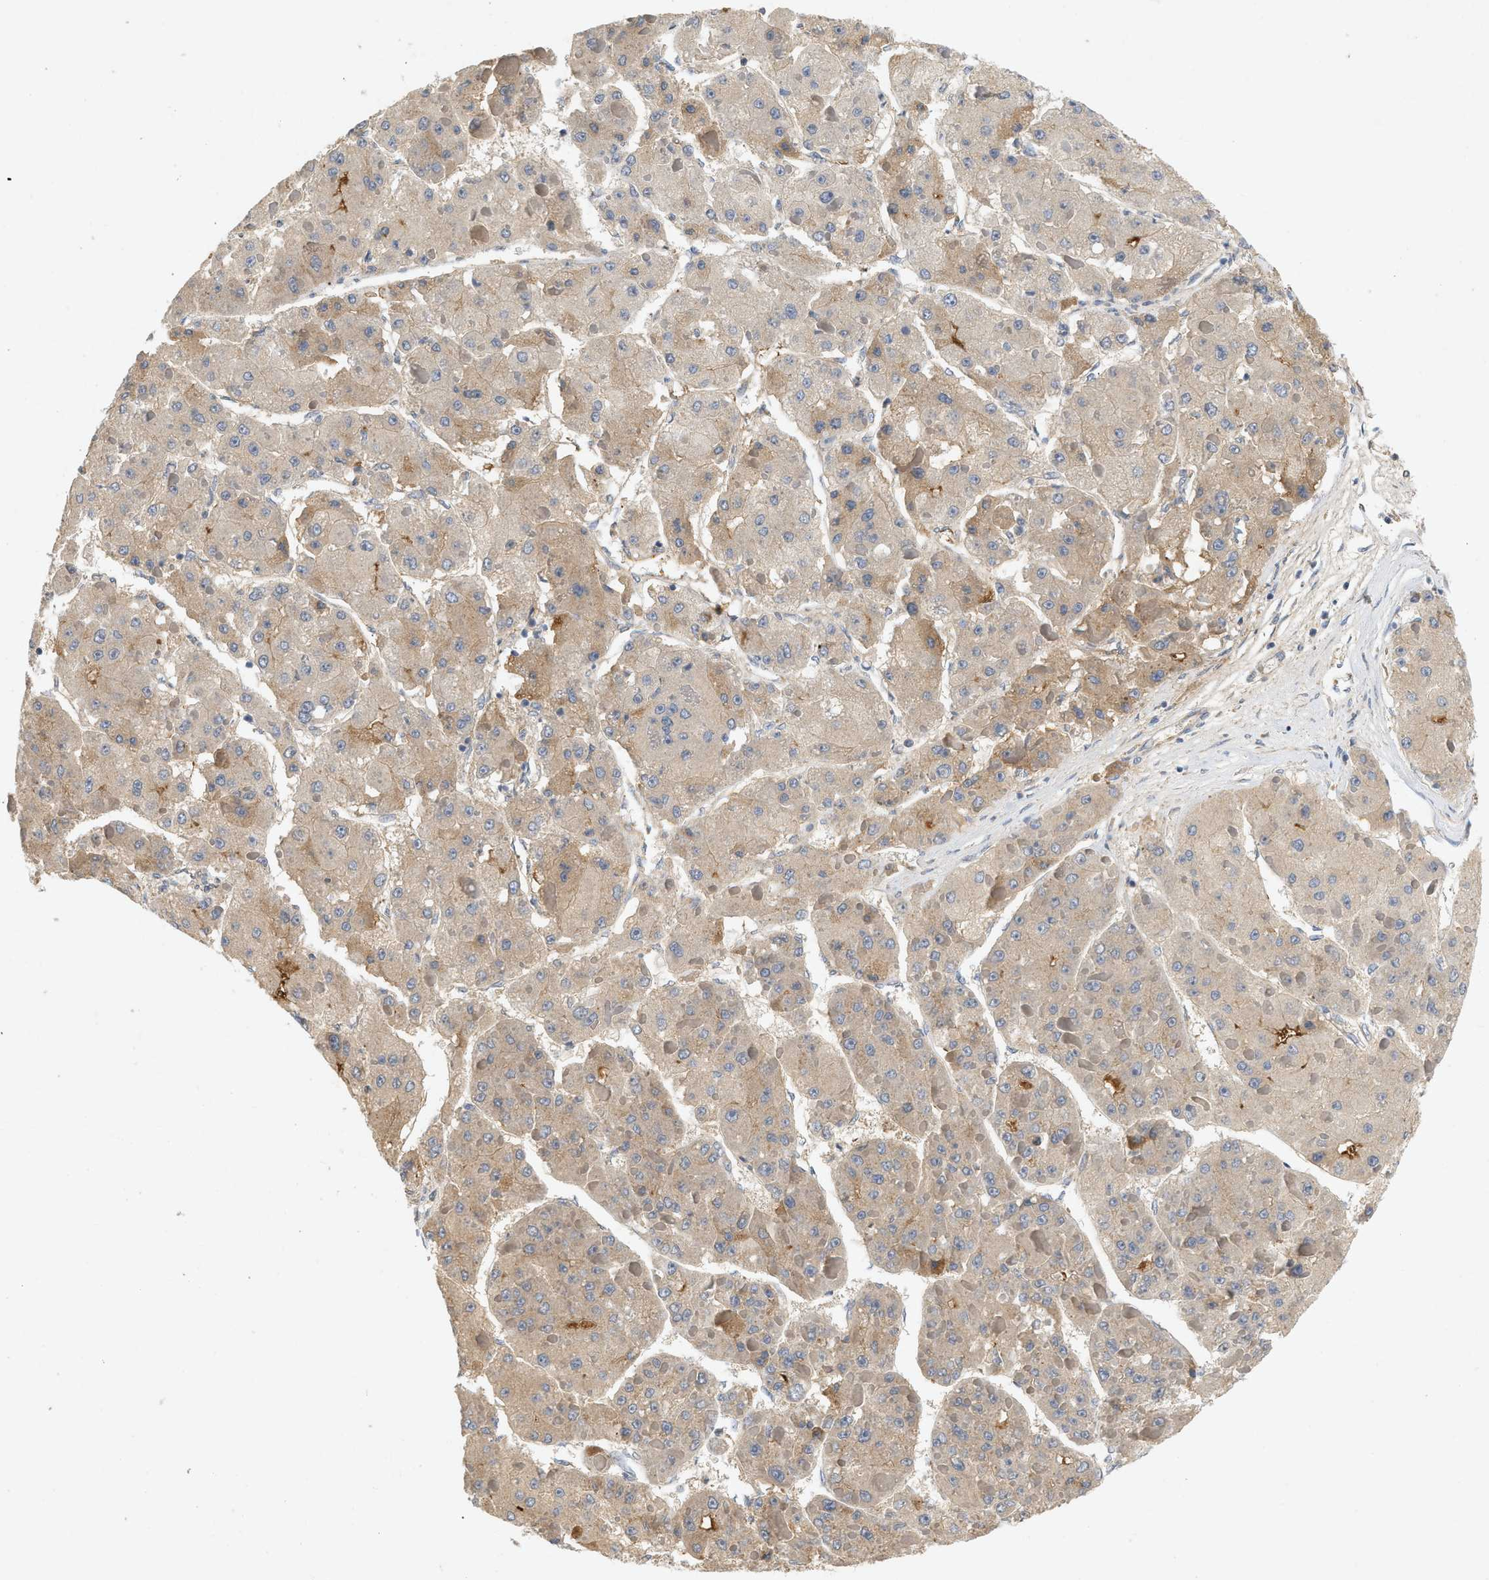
{"staining": {"intensity": "moderate", "quantity": ">75%", "location": "cytoplasmic/membranous"}, "tissue": "liver cancer", "cell_type": "Tumor cells", "image_type": "cancer", "snomed": [{"axis": "morphology", "description": "Carcinoma, Hepatocellular, NOS"}, {"axis": "topography", "description": "Liver"}], "caption": "Protein expression analysis of human hepatocellular carcinoma (liver) reveals moderate cytoplasmic/membranous staining in approximately >75% of tumor cells.", "gene": "F8", "patient": {"sex": "female", "age": 73}}